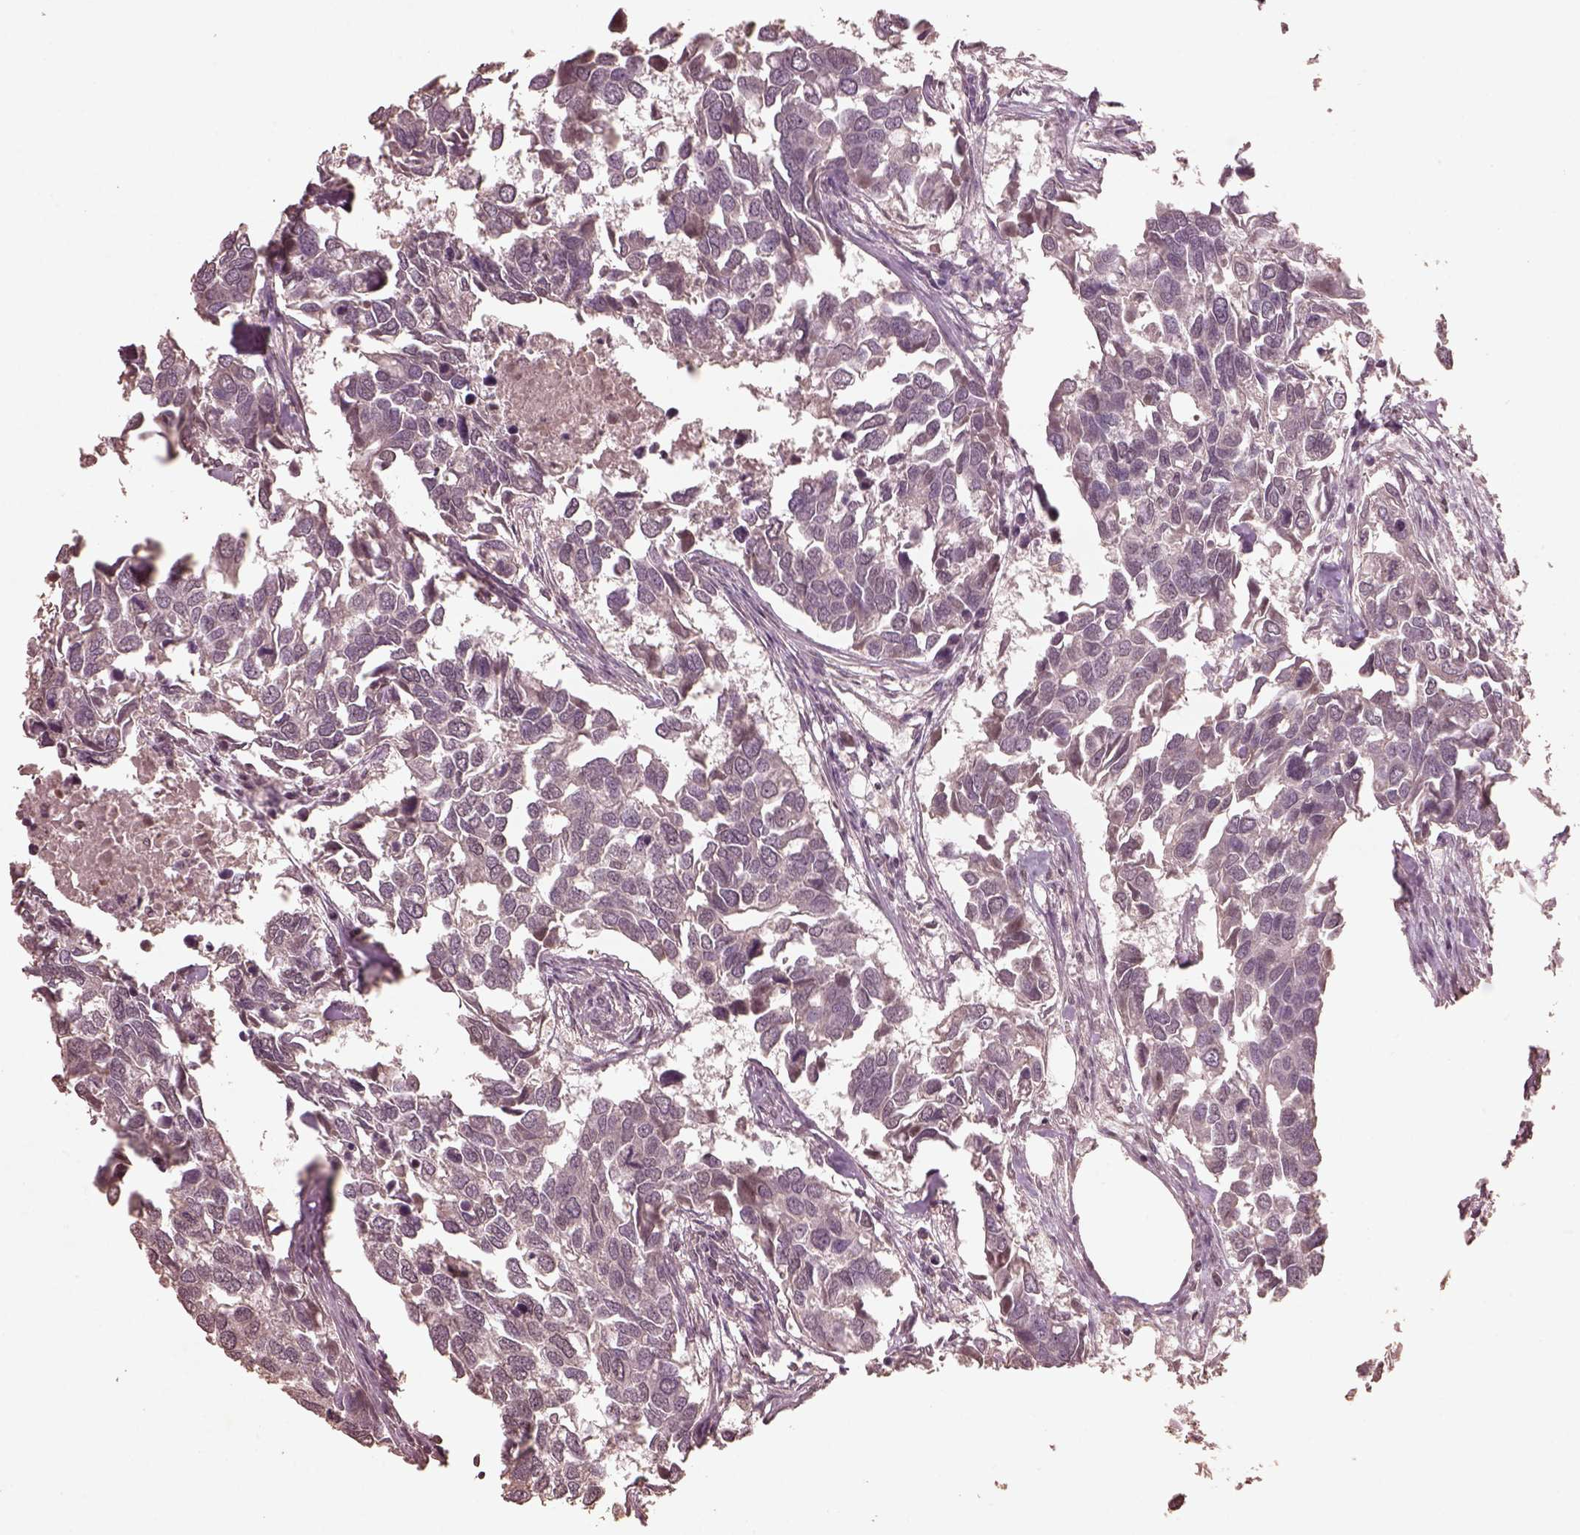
{"staining": {"intensity": "negative", "quantity": "none", "location": "none"}, "tissue": "breast cancer", "cell_type": "Tumor cells", "image_type": "cancer", "snomed": [{"axis": "morphology", "description": "Duct carcinoma"}, {"axis": "topography", "description": "Breast"}], "caption": "DAB immunohistochemical staining of human breast cancer (infiltrating ductal carcinoma) demonstrates no significant expression in tumor cells.", "gene": "CPT1C", "patient": {"sex": "female", "age": 83}}